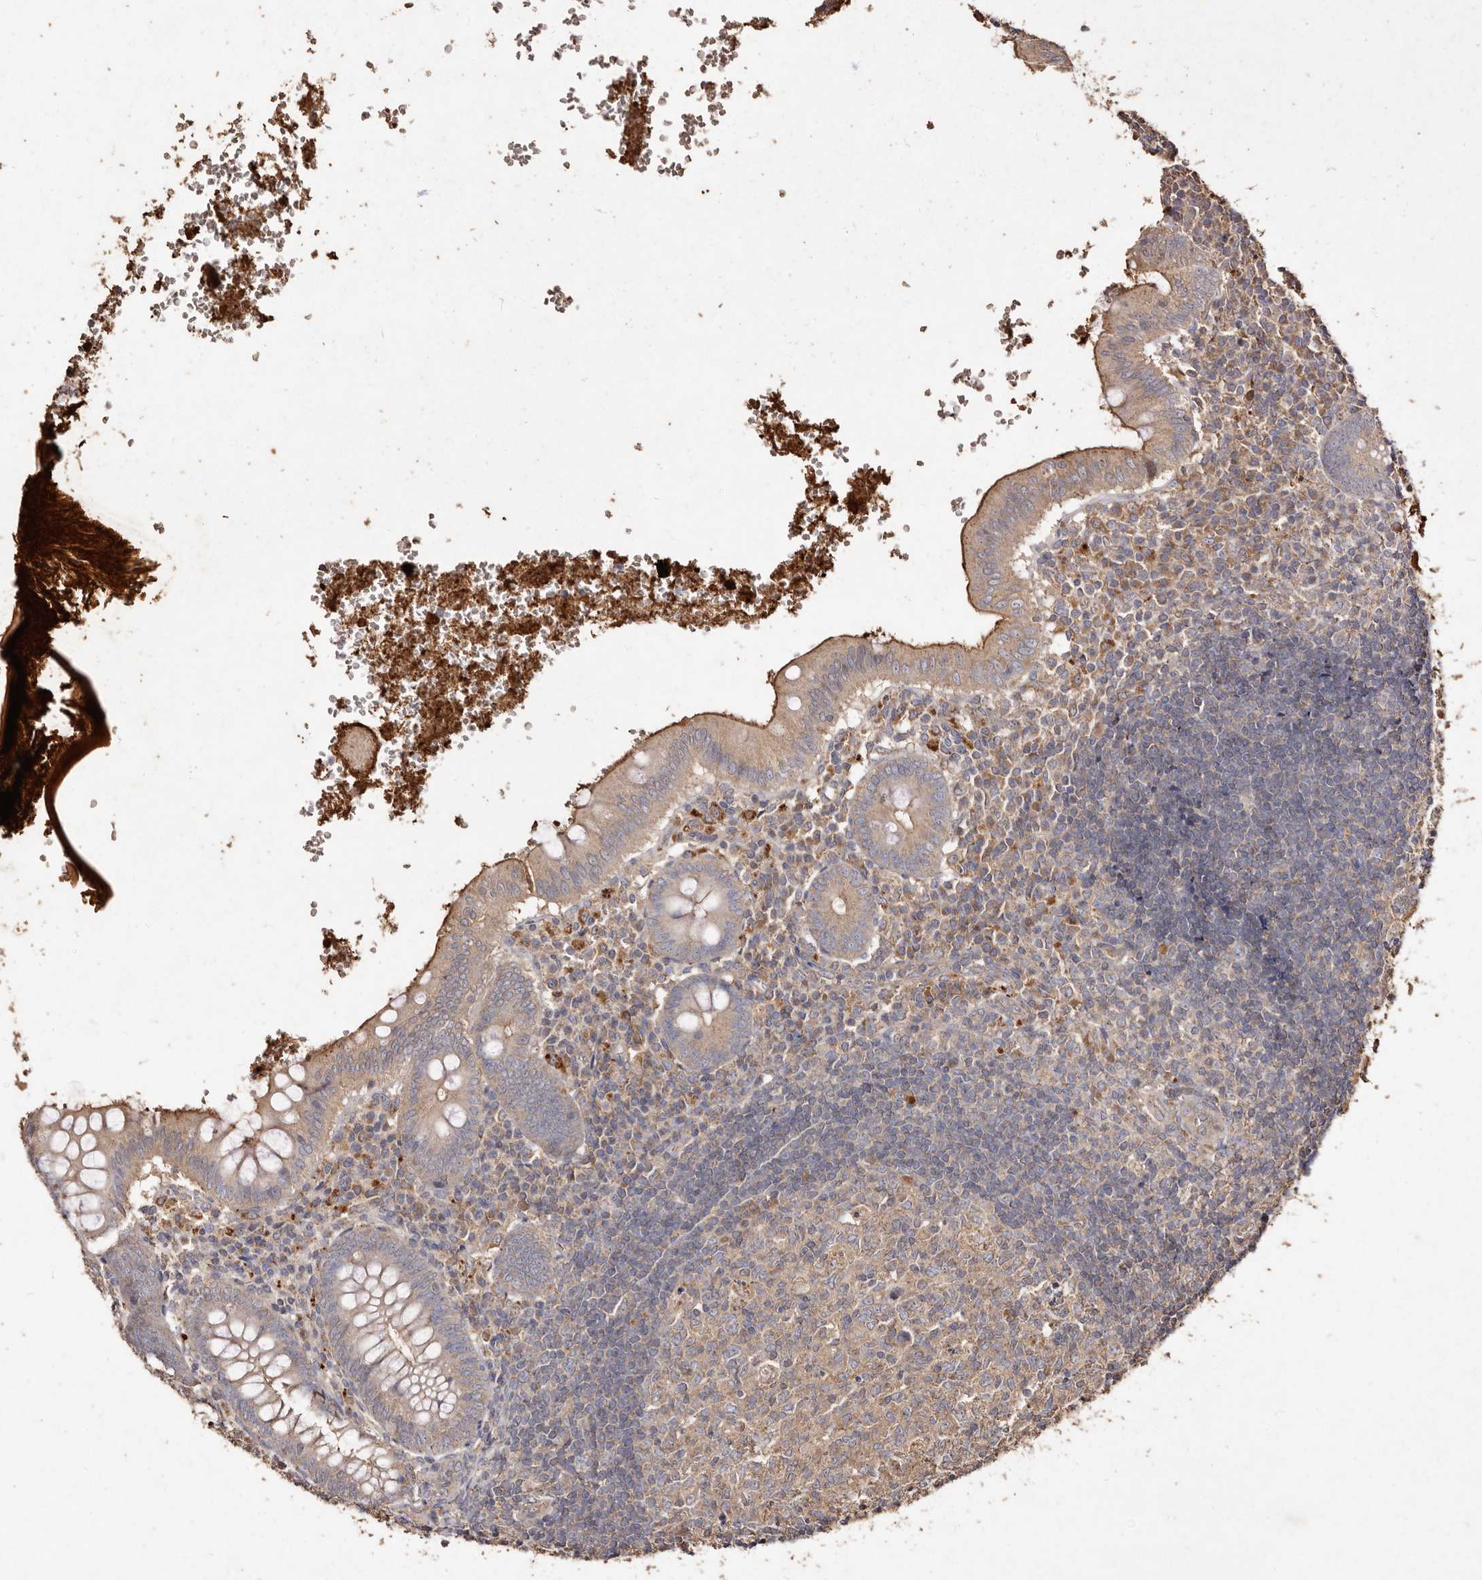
{"staining": {"intensity": "moderate", "quantity": "<25%", "location": "cytoplasmic/membranous"}, "tissue": "appendix", "cell_type": "Glandular cells", "image_type": "normal", "snomed": [{"axis": "morphology", "description": "Normal tissue, NOS"}, {"axis": "topography", "description": "Appendix"}], "caption": "Protein staining displays moderate cytoplasmic/membranous expression in approximately <25% of glandular cells in benign appendix.", "gene": "FARS2", "patient": {"sex": "male", "age": 8}}